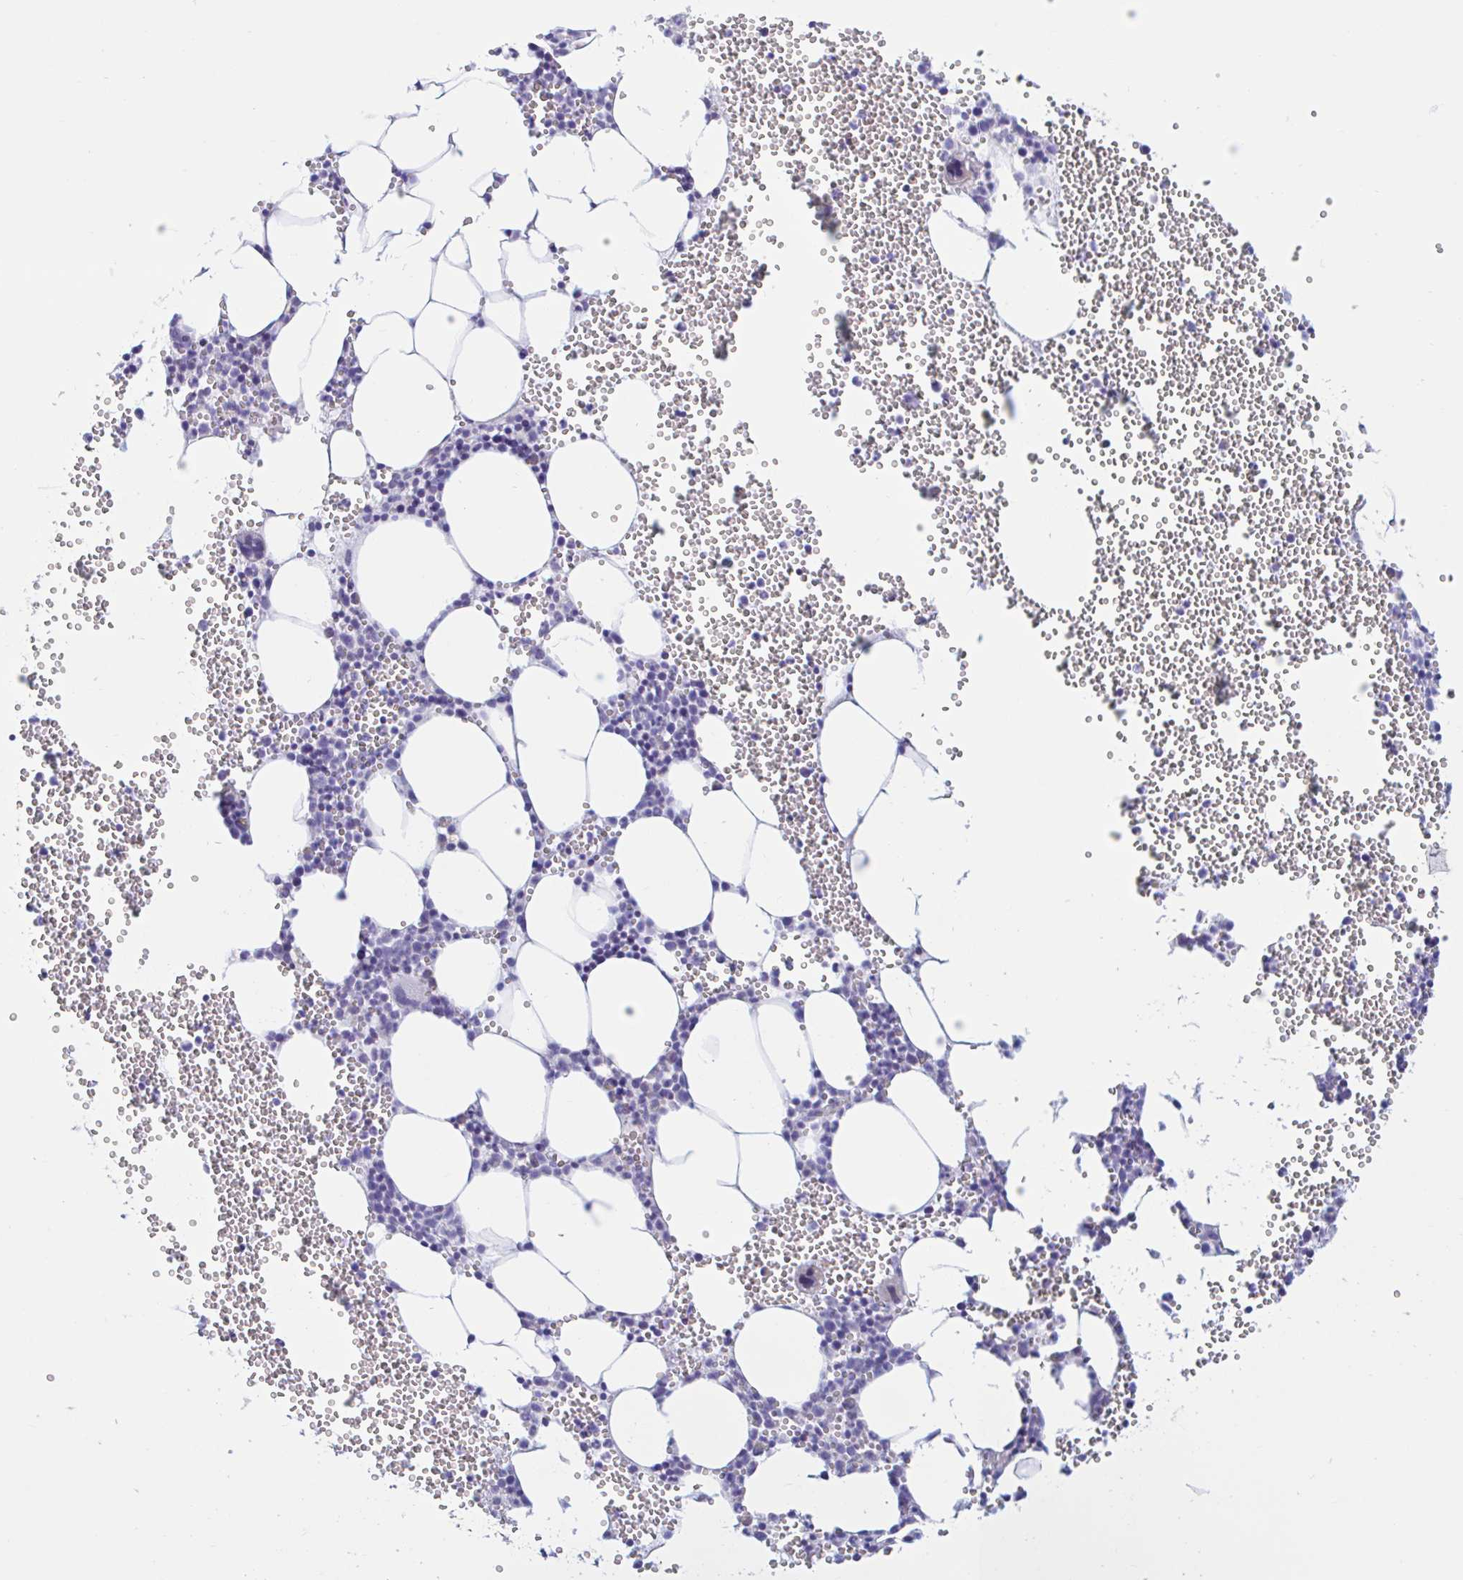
{"staining": {"intensity": "negative", "quantity": "none", "location": "none"}, "tissue": "bone marrow", "cell_type": "Hematopoietic cells", "image_type": "normal", "snomed": [{"axis": "morphology", "description": "Normal tissue, NOS"}, {"axis": "topography", "description": "Bone marrow"}], "caption": "Immunohistochemistry of normal human bone marrow demonstrates no expression in hematopoietic cells.", "gene": "ENSG00000271254", "patient": {"sex": "female", "age": 80}}